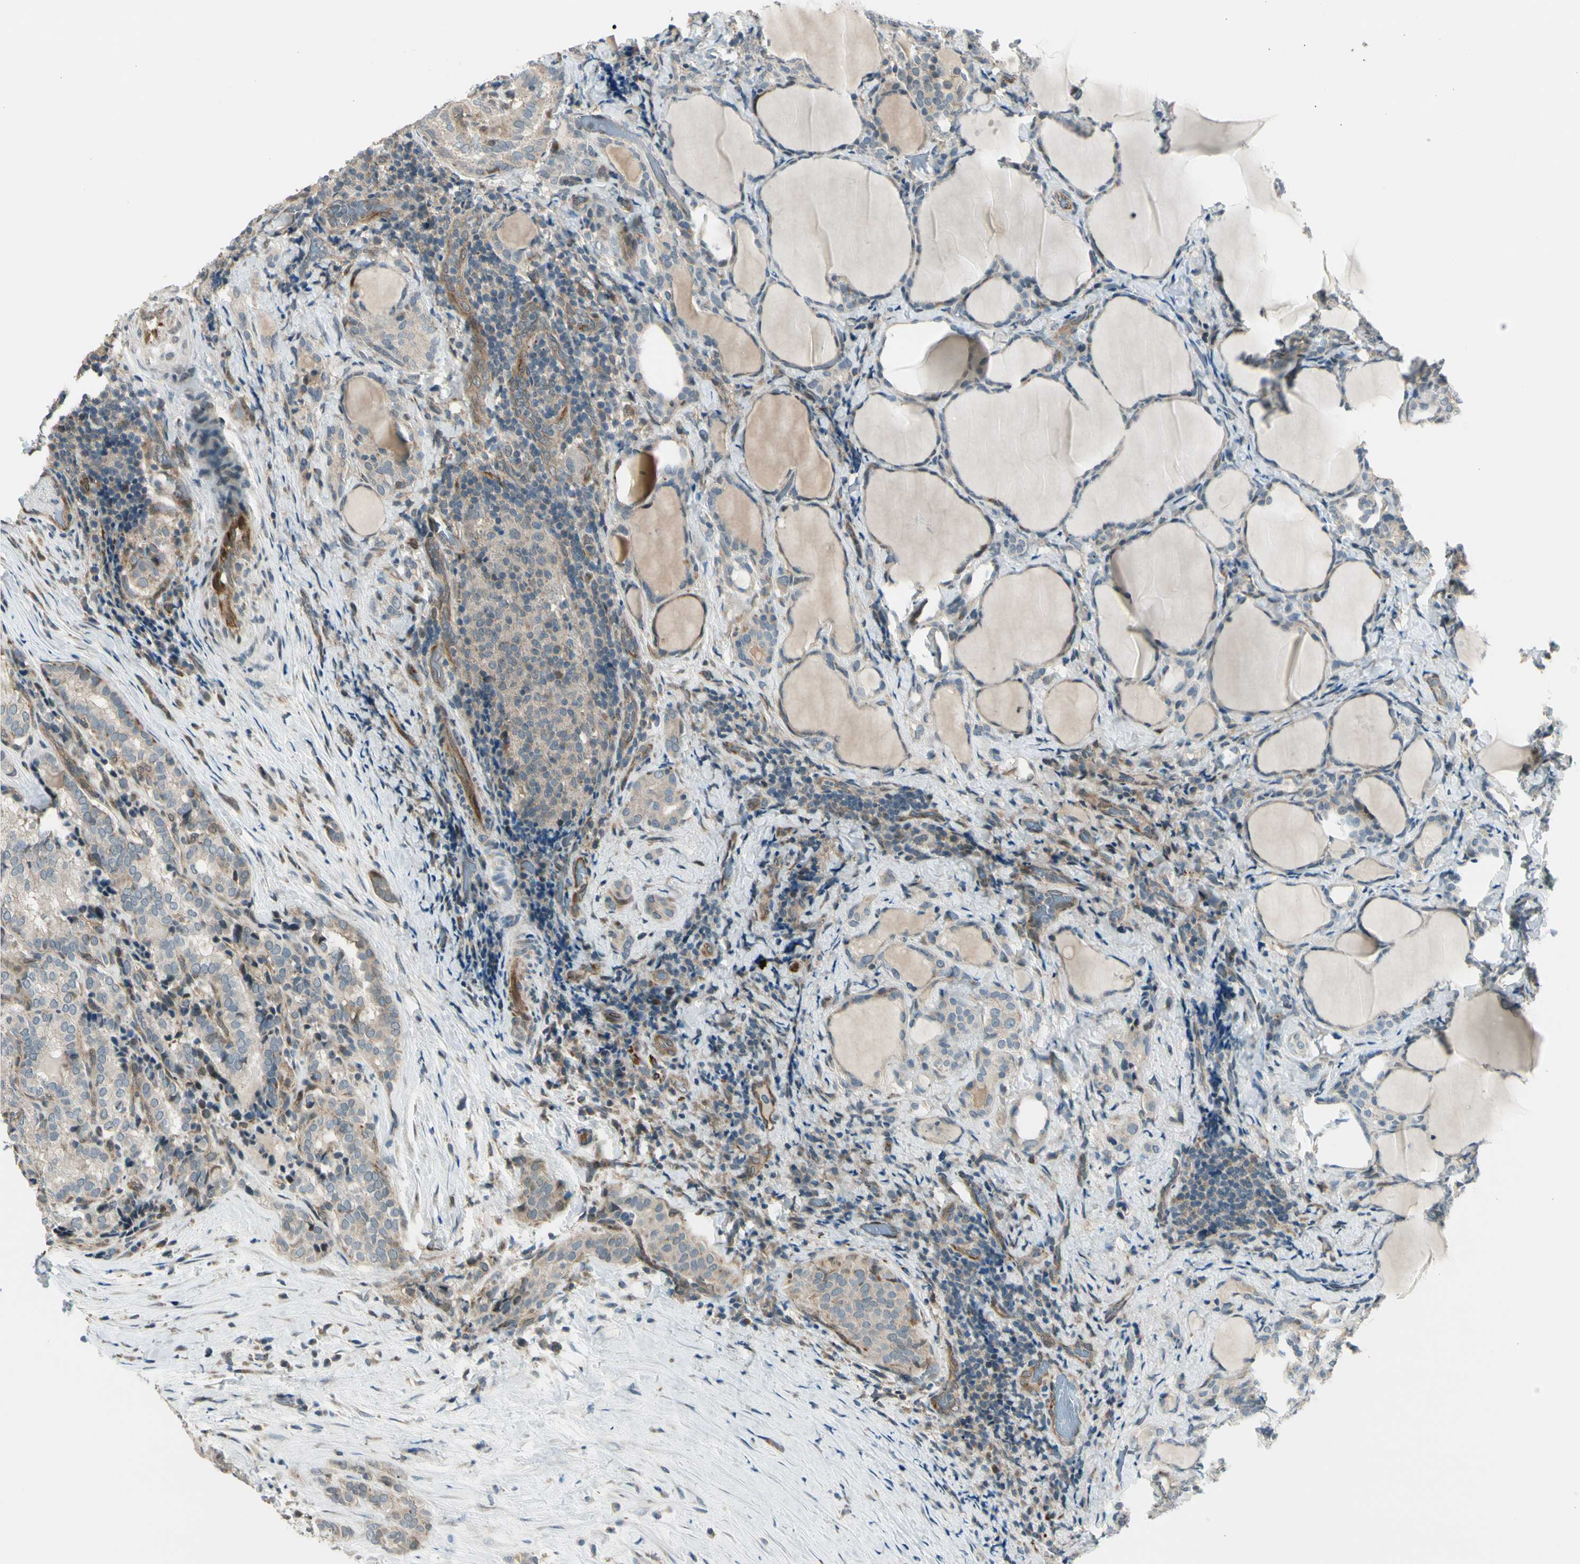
{"staining": {"intensity": "weak", "quantity": ">75%", "location": "cytoplasmic/membranous"}, "tissue": "thyroid cancer", "cell_type": "Tumor cells", "image_type": "cancer", "snomed": [{"axis": "morphology", "description": "Normal tissue, NOS"}, {"axis": "morphology", "description": "Papillary adenocarcinoma, NOS"}, {"axis": "topography", "description": "Thyroid gland"}], "caption": "There is low levels of weak cytoplasmic/membranous staining in tumor cells of thyroid cancer, as demonstrated by immunohistochemical staining (brown color).", "gene": "SVBP", "patient": {"sex": "female", "age": 30}}